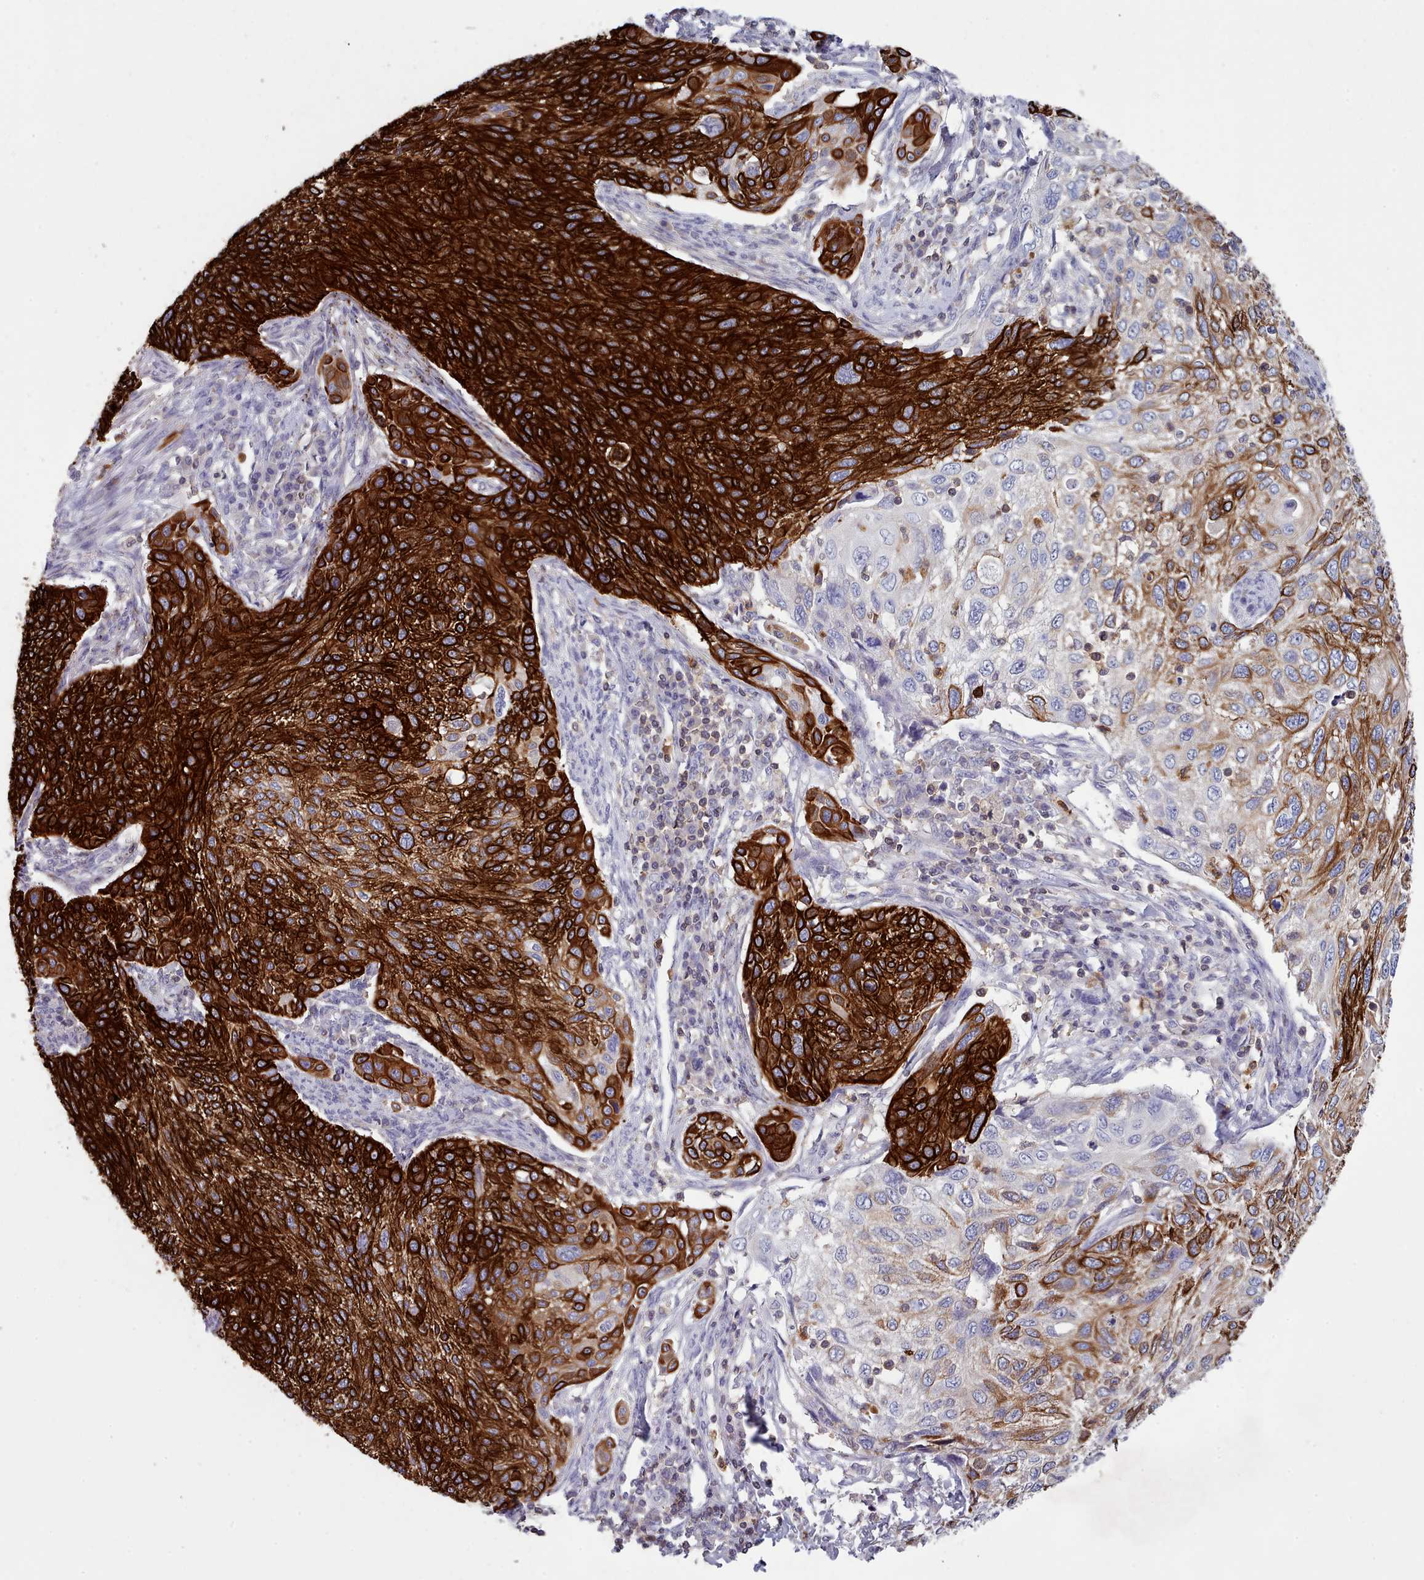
{"staining": {"intensity": "strong", "quantity": "25%-75%", "location": "cytoplasmic/membranous"}, "tissue": "cervical cancer", "cell_type": "Tumor cells", "image_type": "cancer", "snomed": [{"axis": "morphology", "description": "Squamous cell carcinoma, NOS"}, {"axis": "topography", "description": "Cervix"}], "caption": "Cervical cancer tissue reveals strong cytoplasmic/membranous expression in about 25%-75% of tumor cells (DAB (3,3'-diaminobenzidine) = brown stain, brightfield microscopy at high magnification).", "gene": "RAC2", "patient": {"sex": "female", "age": 70}}